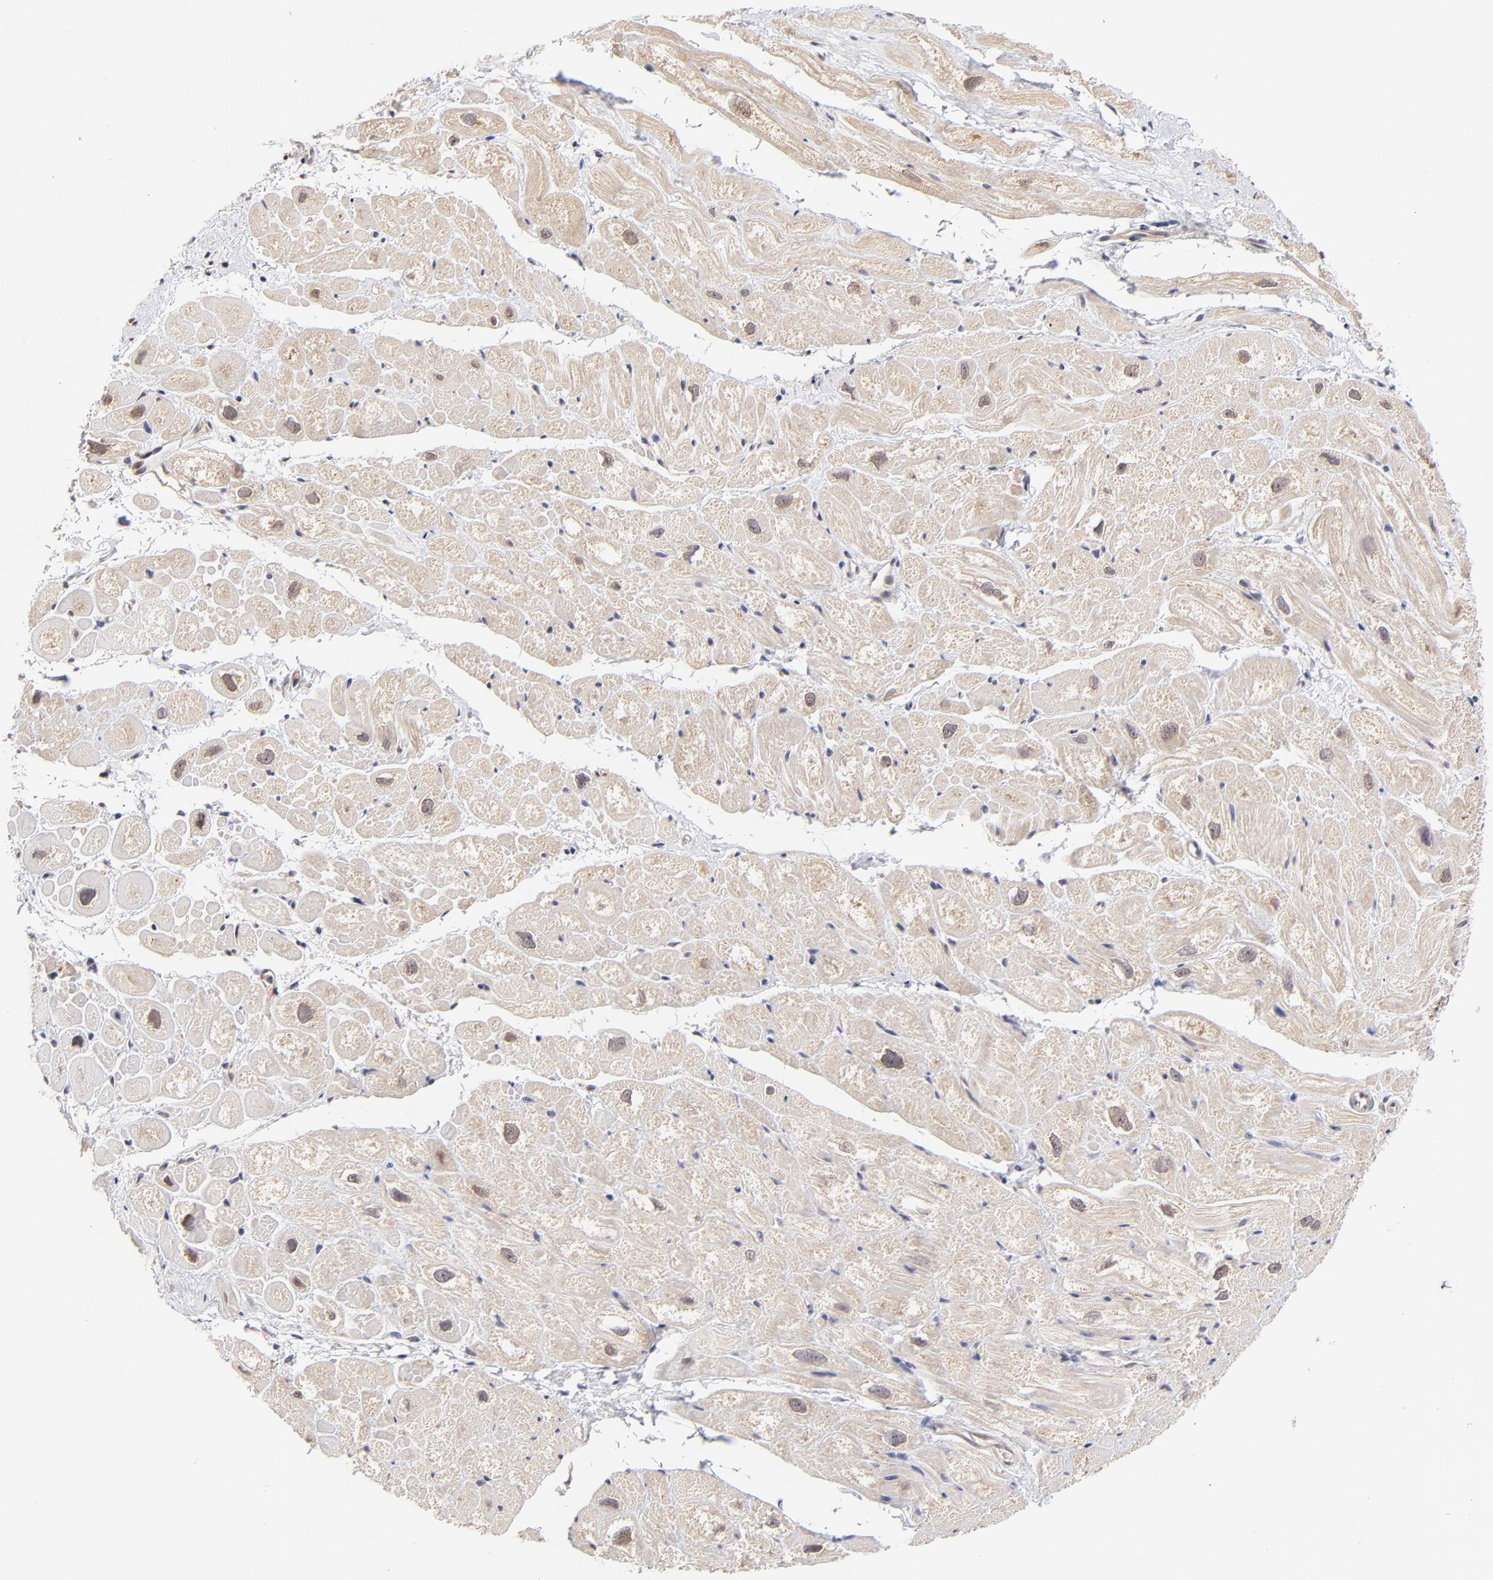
{"staining": {"intensity": "weak", "quantity": ">75%", "location": "cytoplasmic/membranous"}, "tissue": "heart muscle", "cell_type": "Cardiomyocytes", "image_type": "normal", "snomed": [{"axis": "morphology", "description": "Normal tissue, NOS"}, {"axis": "topography", "description": "Heart"}], "caption": "Protein staining reveals weak cytoplasmic/membranous staining in approximately >75% of cardiomyocytes in unremarkable heart muscle.", "gene": "ZNF10", "patient": {"sex": "male", "age": 49}}